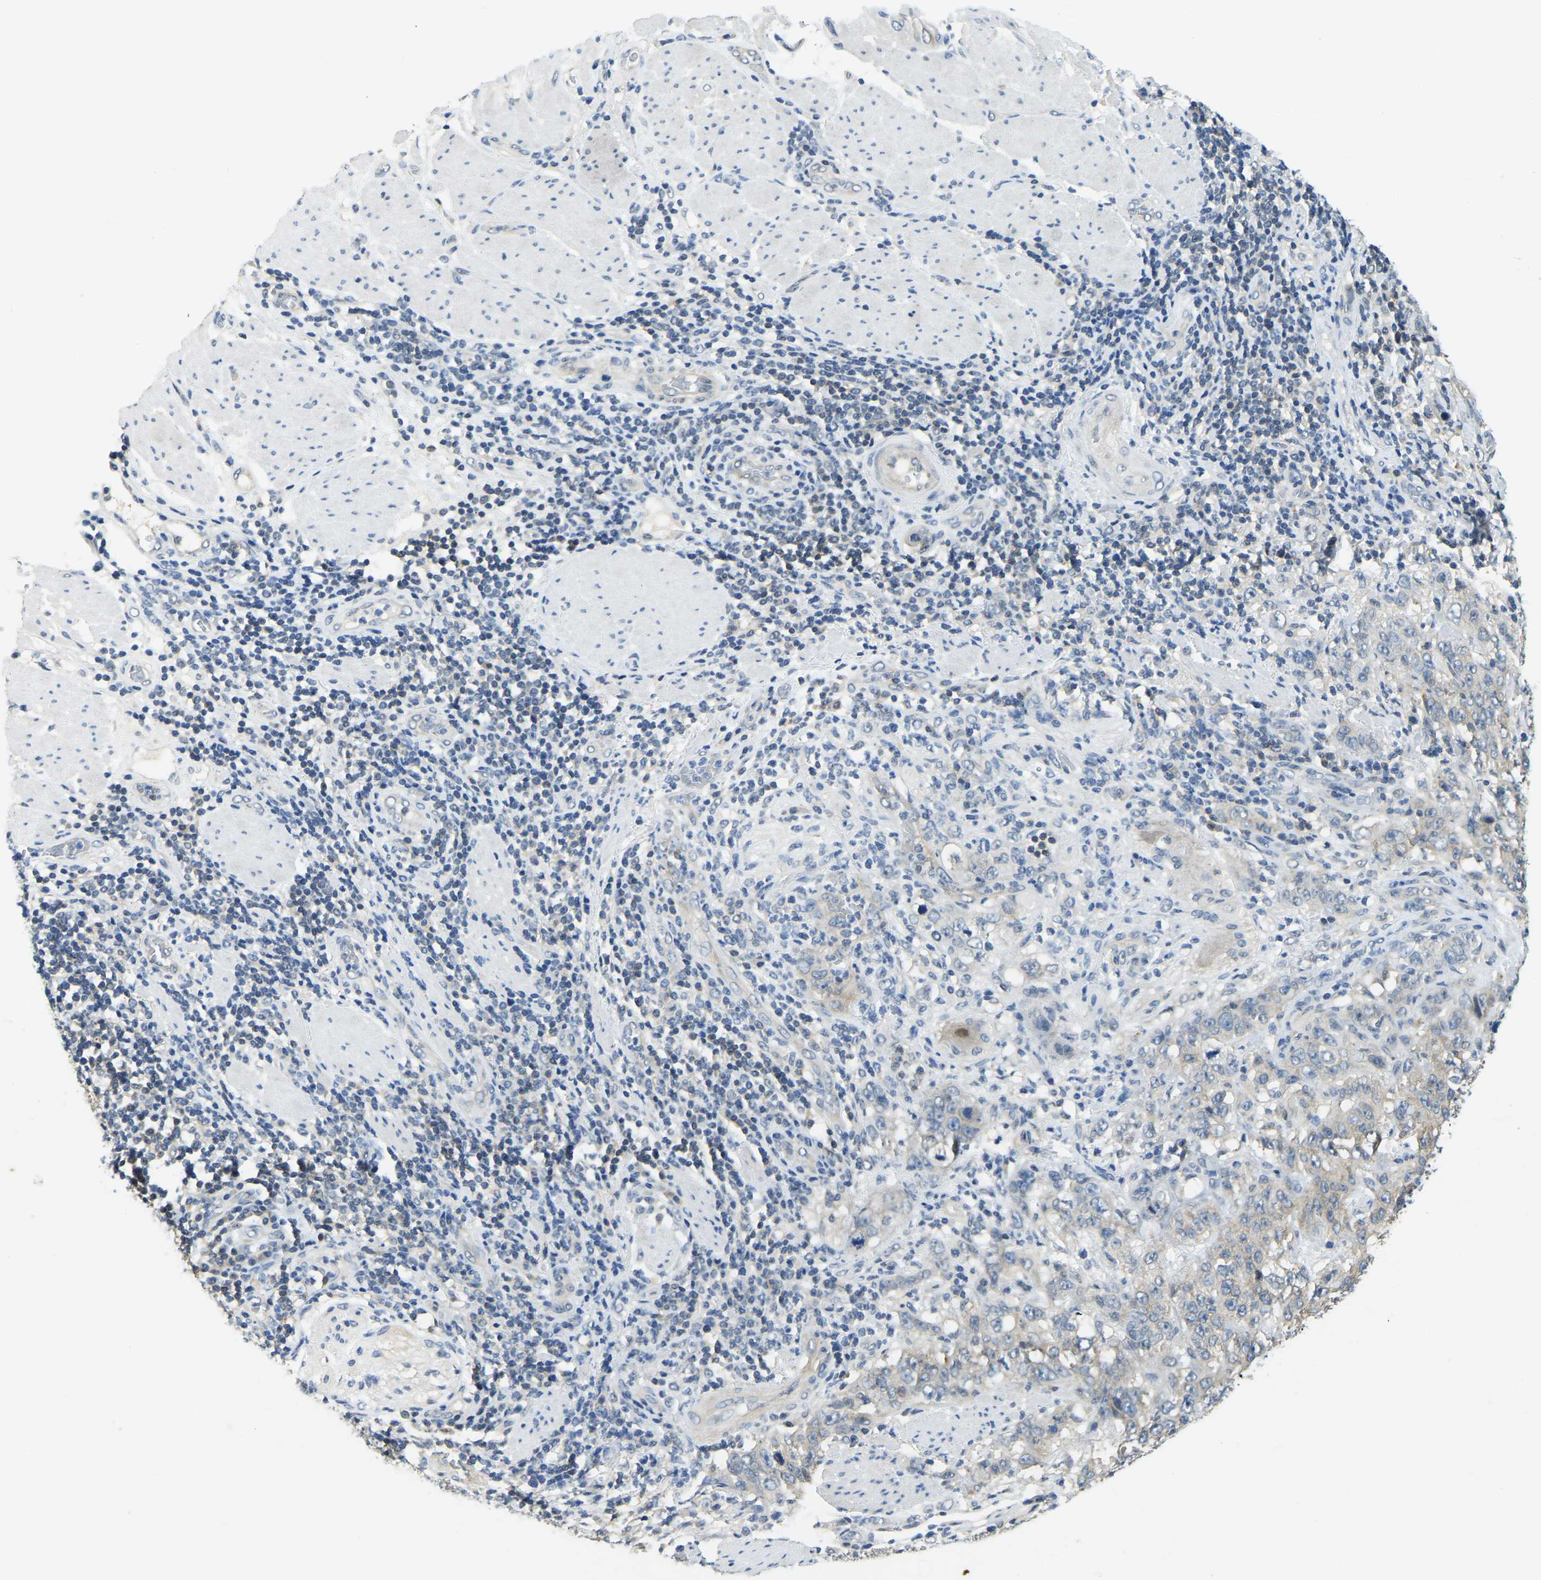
{"staining": {"intensity": "weak", "quantity": "<25%", "location": "cytoplasmic/membranous"}, "tissue": "stomach cancer", "cell_type": "Tumor cells", "image_type": "cancer", "snomed": [{"axis": "morphology", "description": "Adenocarcinoma, NOS"}, {"axis": "topography", "description": "Stomach"}], "caption": "There is no significant positivity in tumor cells of stomach adenocarcinoma. Brightfield microscopy of immunohistochemistry stained with DAB (brown) and hematoxylin (blue), captured at high magnification.", "gene": "AHNAK", "patient": {"sex": "male", "age": 48}}